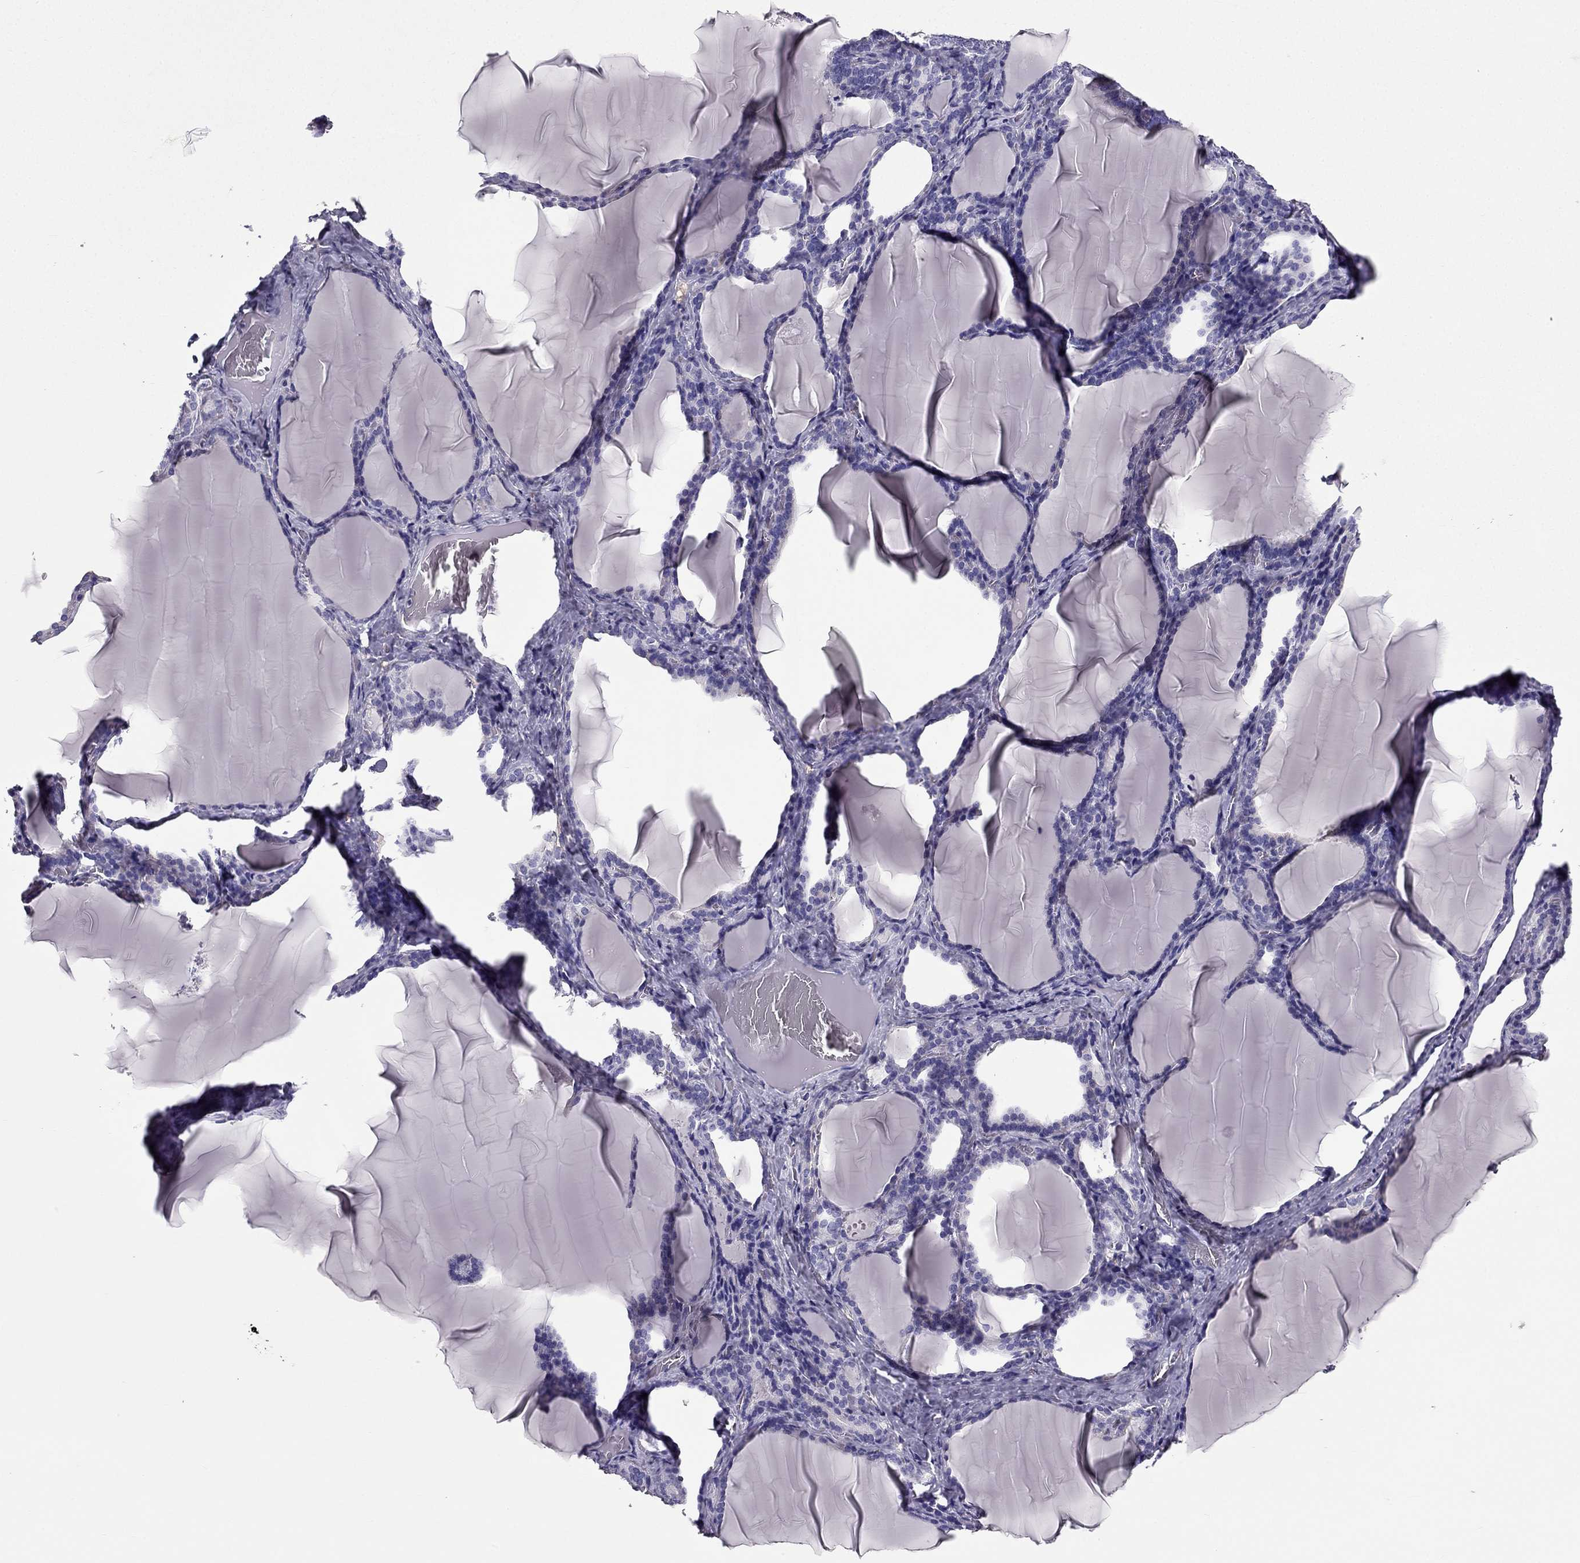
{"staining": {"intensity": "negative", "quantity": "none", "location": "none"}, "tissue": "thyroid gland", "cell_type": "Glandular cells", "image_type": "normal", "snomed": [{"axis": "morphology", "description": "Normal tissue, NOS"}, {"axis": "morphology", "description": "Hyperplasia, NOS"}, {"axis": "topography", "description": "Thyroid gland"}], "caption": "High magnification brightfield microscopy of benign thyroid gland stained with DAB (brown) and counterstained with hematoxylin (blue): glandular cells show no significant expression.", "gene": "SYT5", "patient": {"sex": "female", "age": 27}}